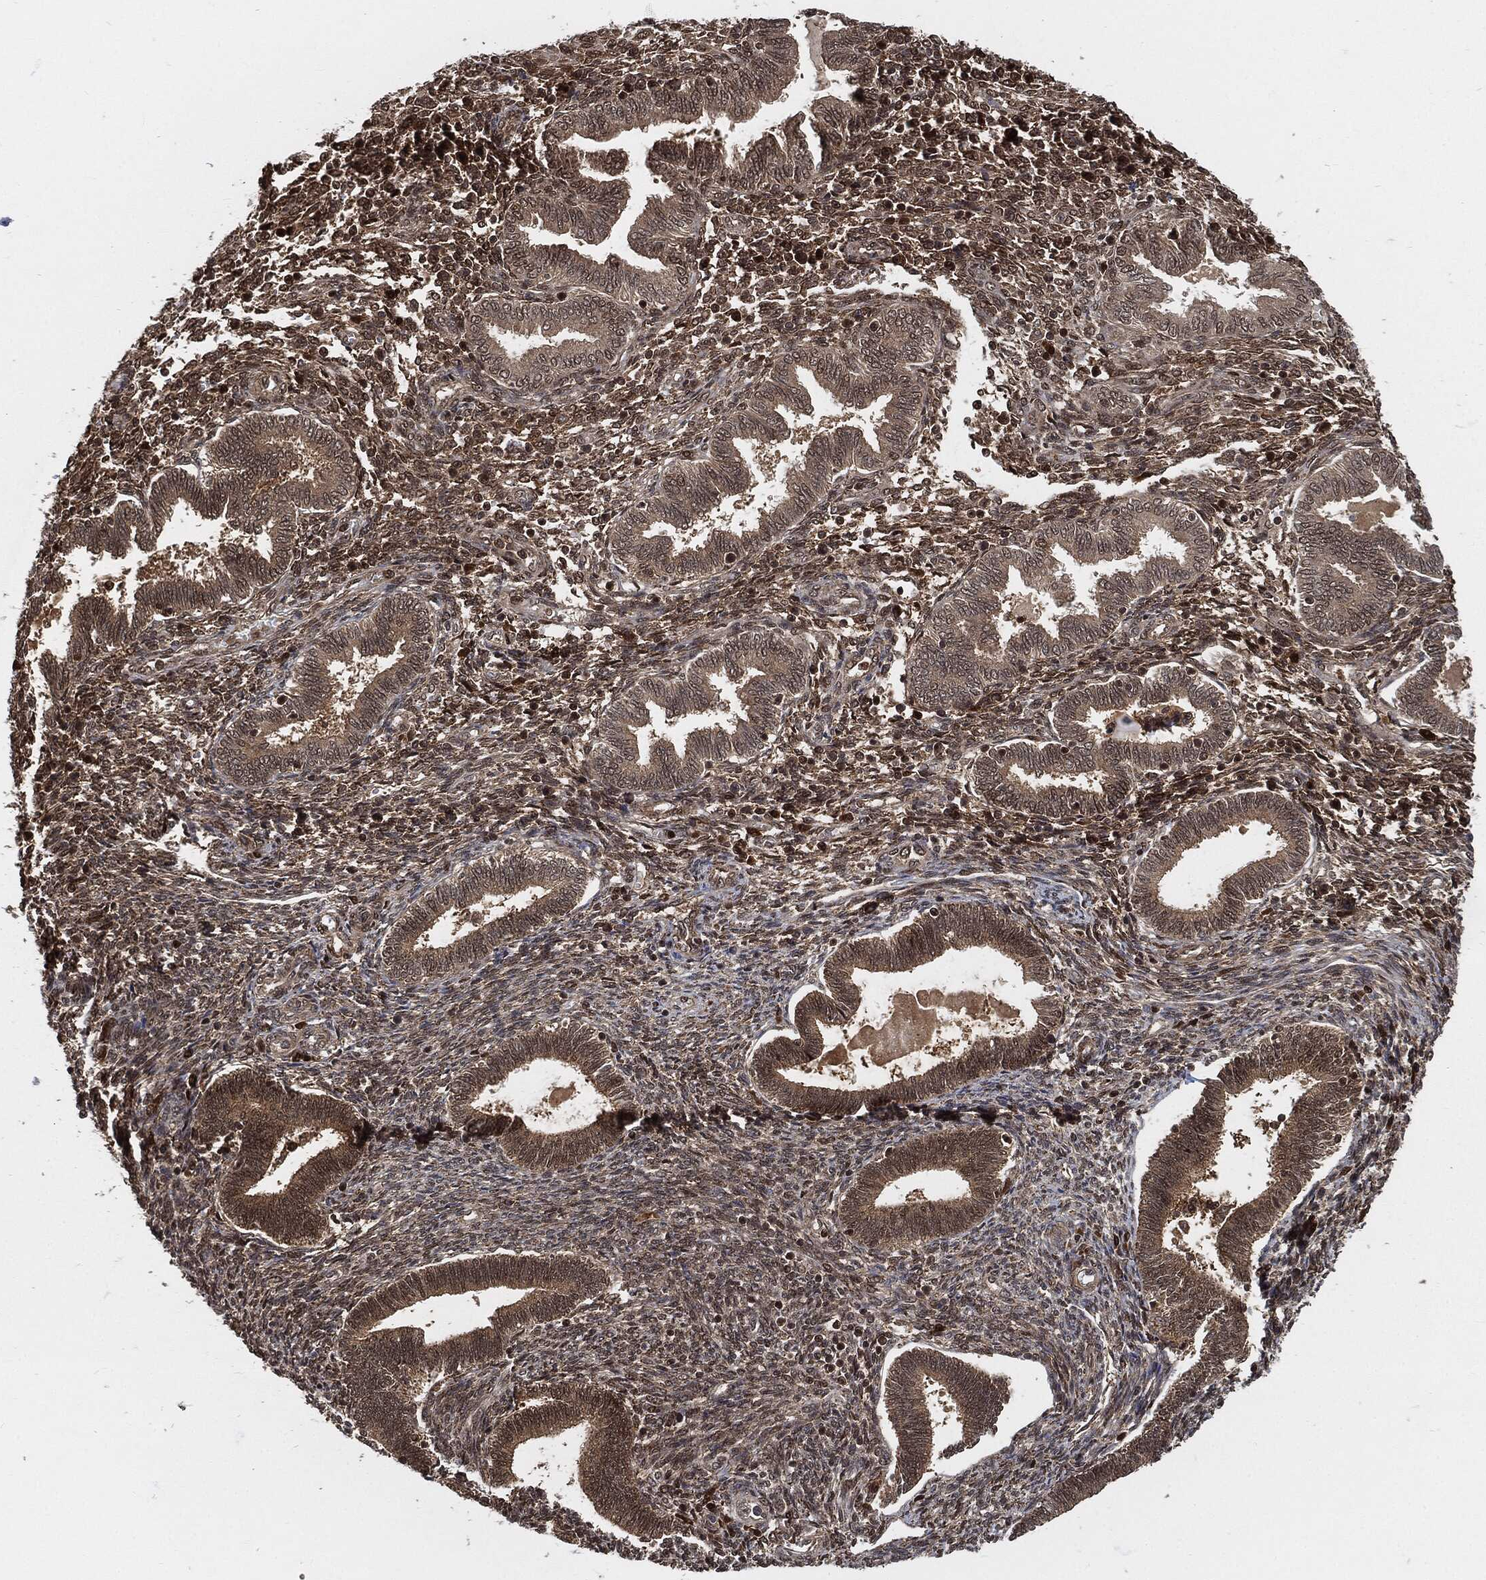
{"staining": {"intensity": "moderate", "quantity": ">75%", "location": "cytoplasmic/membranous,nuclear"}, "tissue": "endometrium", "cell_type": "Cells in endometrial stroma", "image_type": "normal", "snomed": [{"axis": "morphology", "description": "Normal tissue, NOS"}, {"axis": "topography", "description": "Endometrium"}], "caption": "Protein analysis of normal endometrium reveals moderate cytoplasmic/membranous,nuclear staining in about >75% of cells in endometrial stroma.", "gene": "CUTA", "patient": {"sex": "female", "age": 42}}